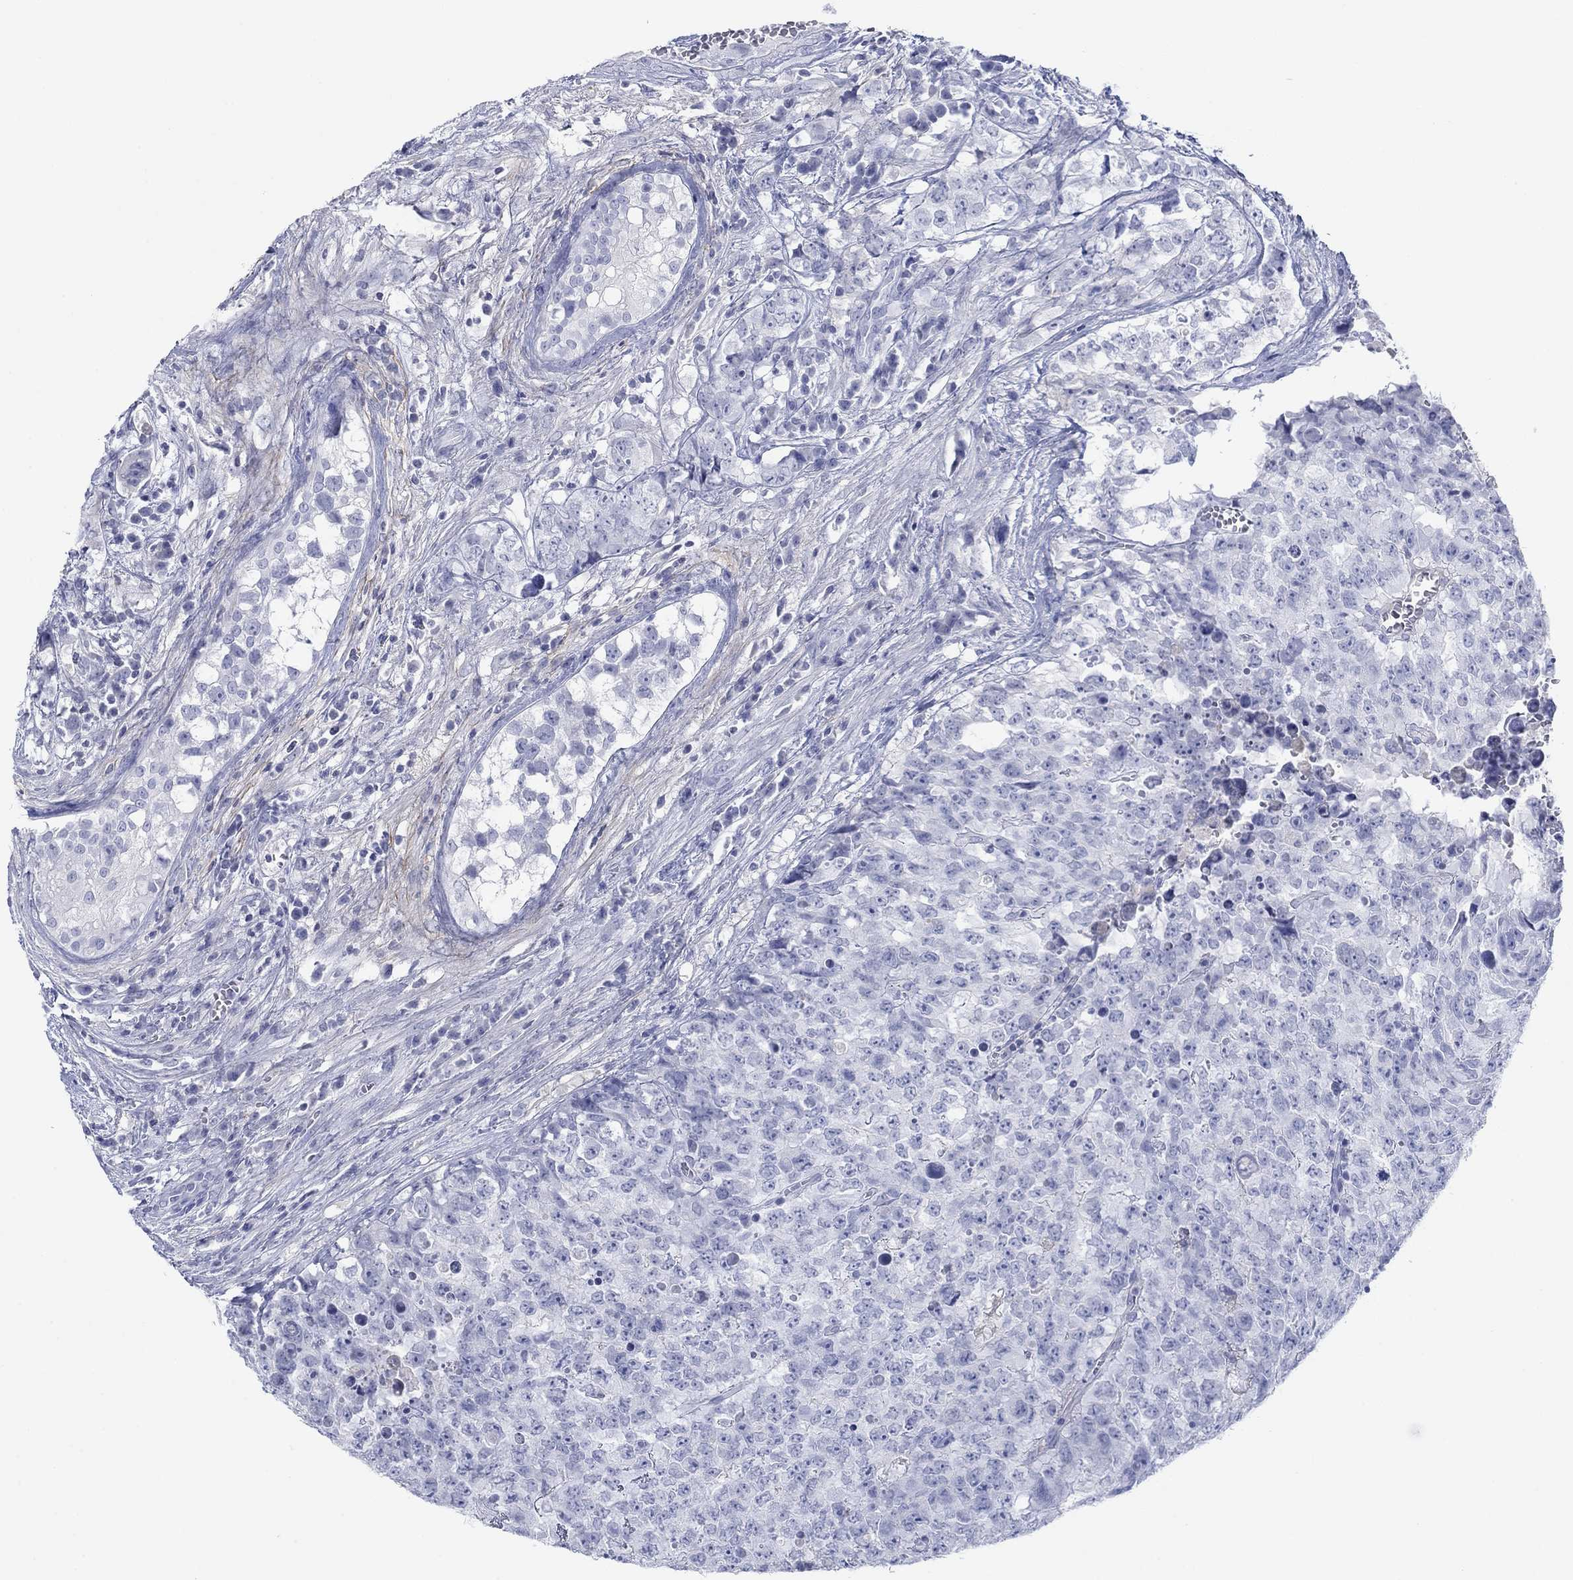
{"staining": {"intensity": "negative", "quantity": "none", "location": "none"}, "tissue": "testis cancer", "cell_type": "Tumor cells", "image_type": "cancer", "snomed": [{"axis": "morphology", "description": "Carcinoma, Embryonal, NOS"}, {"axis": "topography", "description": "Testis"}], "caption": "The micrograph reveals no significant expression in tumor cells of testis cancer (embryonal carcinoma).", "gene": "PDYN", "patient": {"sex": "male", "age": 23}}